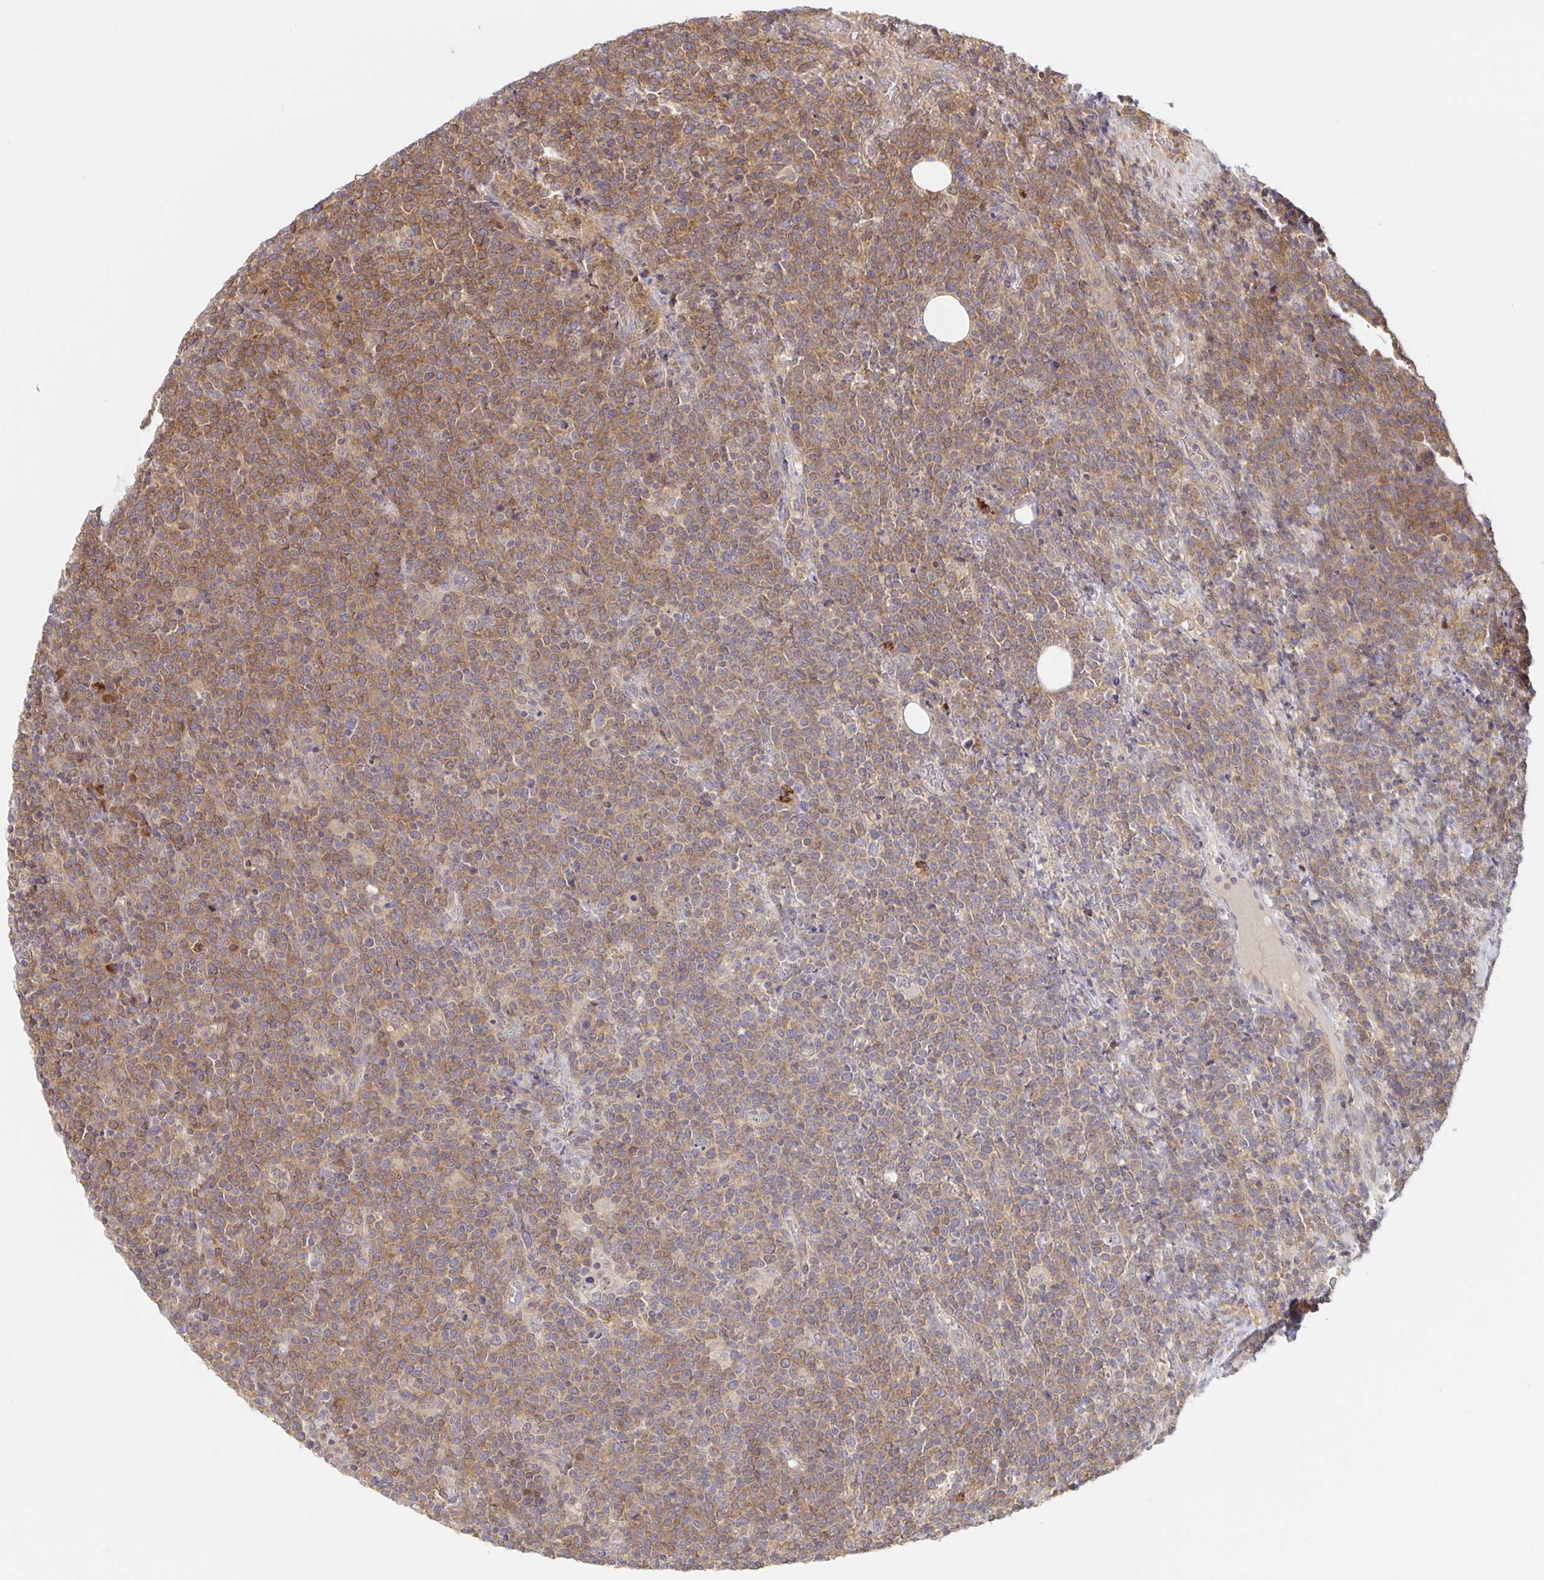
{"staining": {"intensity": "moderate", "quantity": "25%-75%", "location": "cytoplasmic/membranous"}, "tissue": "lymphoma", "cell_type": "Tumor cells", "image_type": "cancer", "snomed": [{"axis": "morphology", "description": "Malignant lymphoma, non-Hodgkin's type, High grade"}, {"axis": "topography", "description": "Lymph node"}], "caption": "High-grade malignant lymphoma, non-Hodgkin's type was stained to show a protein in brown. There is medium levels of moderate cytoplasmic/membranous positivity in approximately 25%-75% of tumor cells.", "gene": "AACS", "patient": {"sex": "male", "age": 61}}